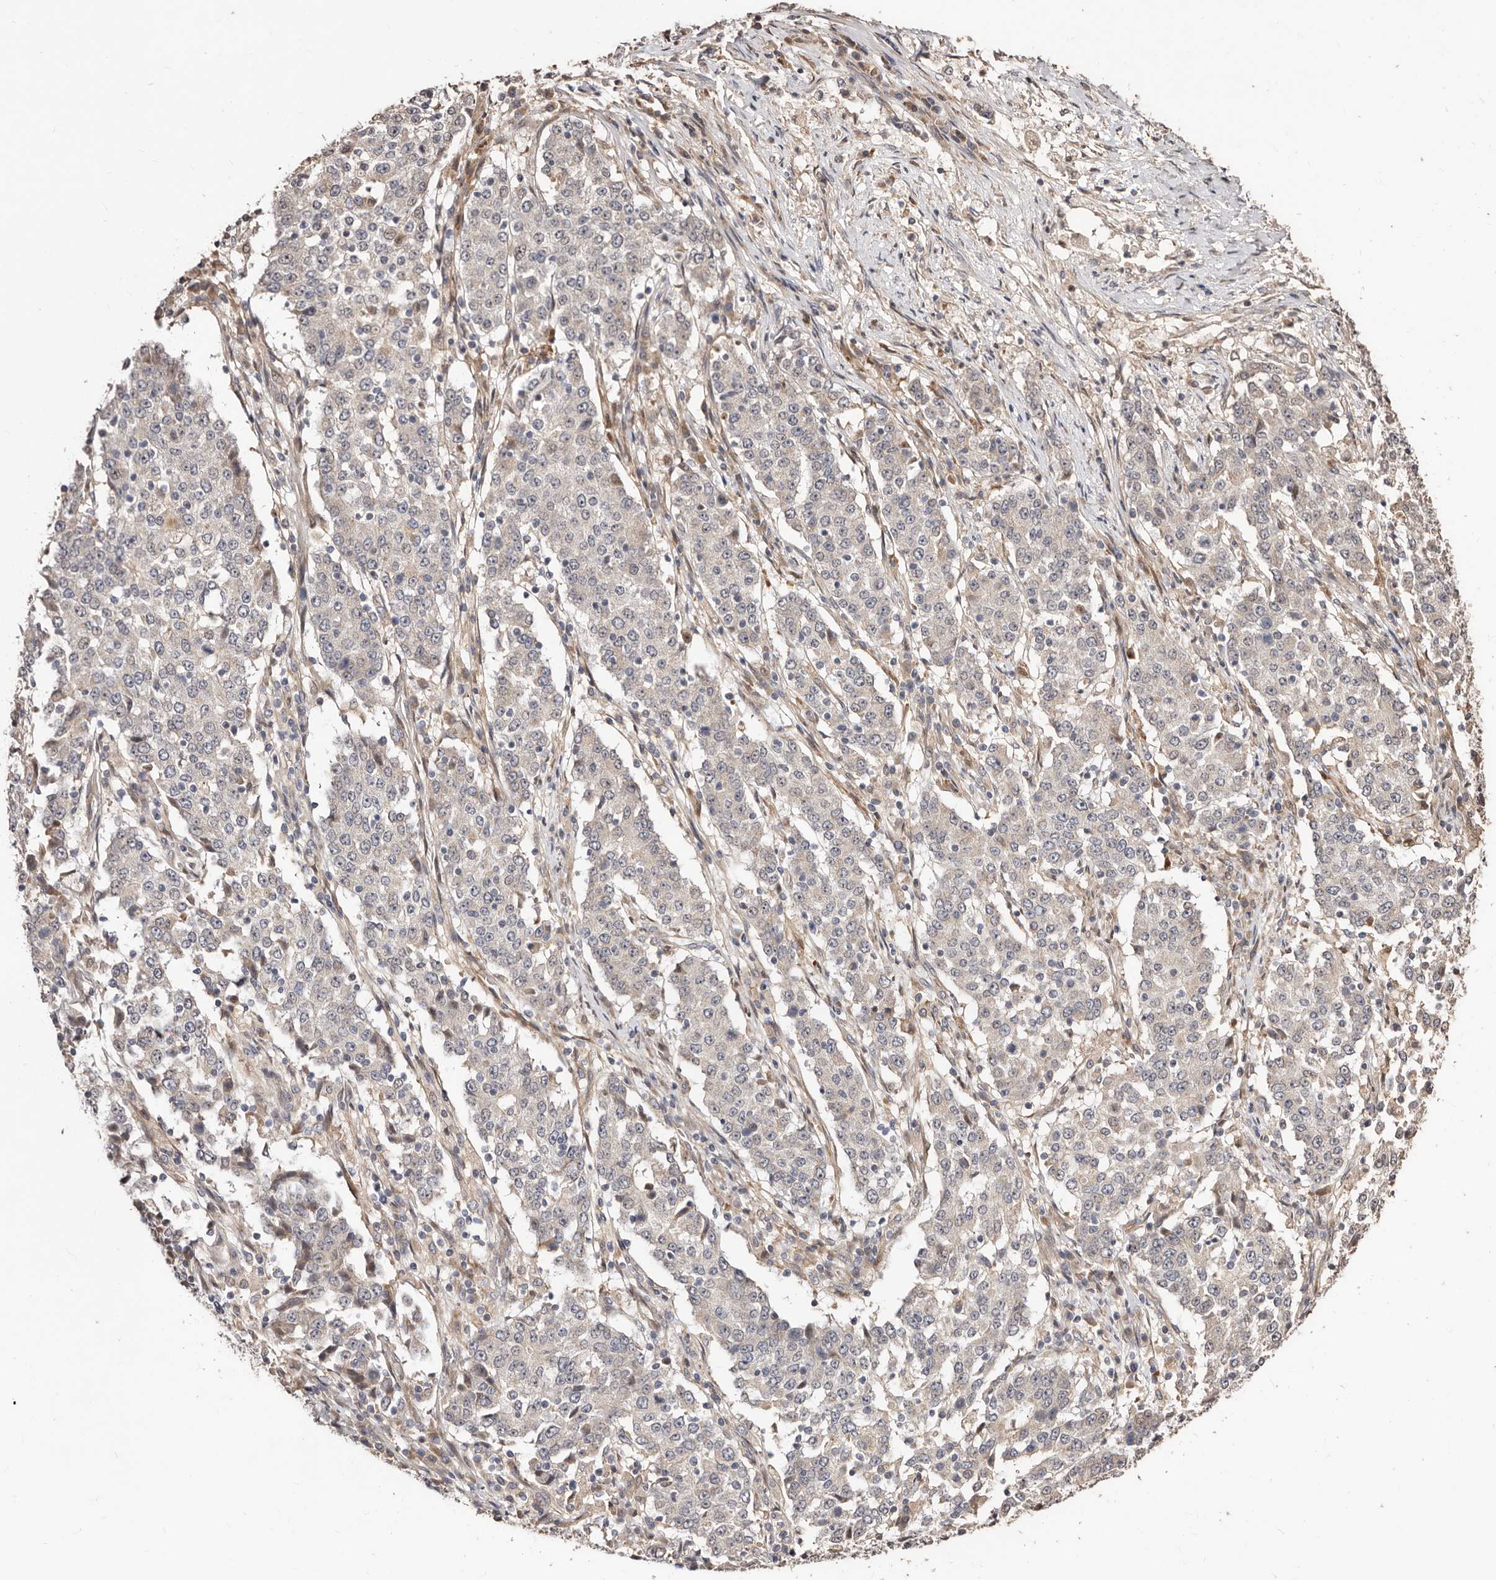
{"staining": {"intensity": "weak", "quantity": "25%-75%", "location": "cytoplasmic/membranous"}, "tissue": "stomach cancer", "cell_type": "Tumor cells", "image_type": "cancer", "snomed": [{"axis": "morphology", "description": "Adenocarcinoma, NOS"}, {"axis": "topography", "description": "Stomach"}], "caption": "High-magnification brightfield microscopy of stomach cancer stained with DAB (brown) and counterstained with hematoxylin (blue). tumor cells exhibit weak cytoplasmic/membranous expression is seen in about25%-75% of cells.", "gene": "APOL6", "patient": {"sex": "male", "age": 59}}